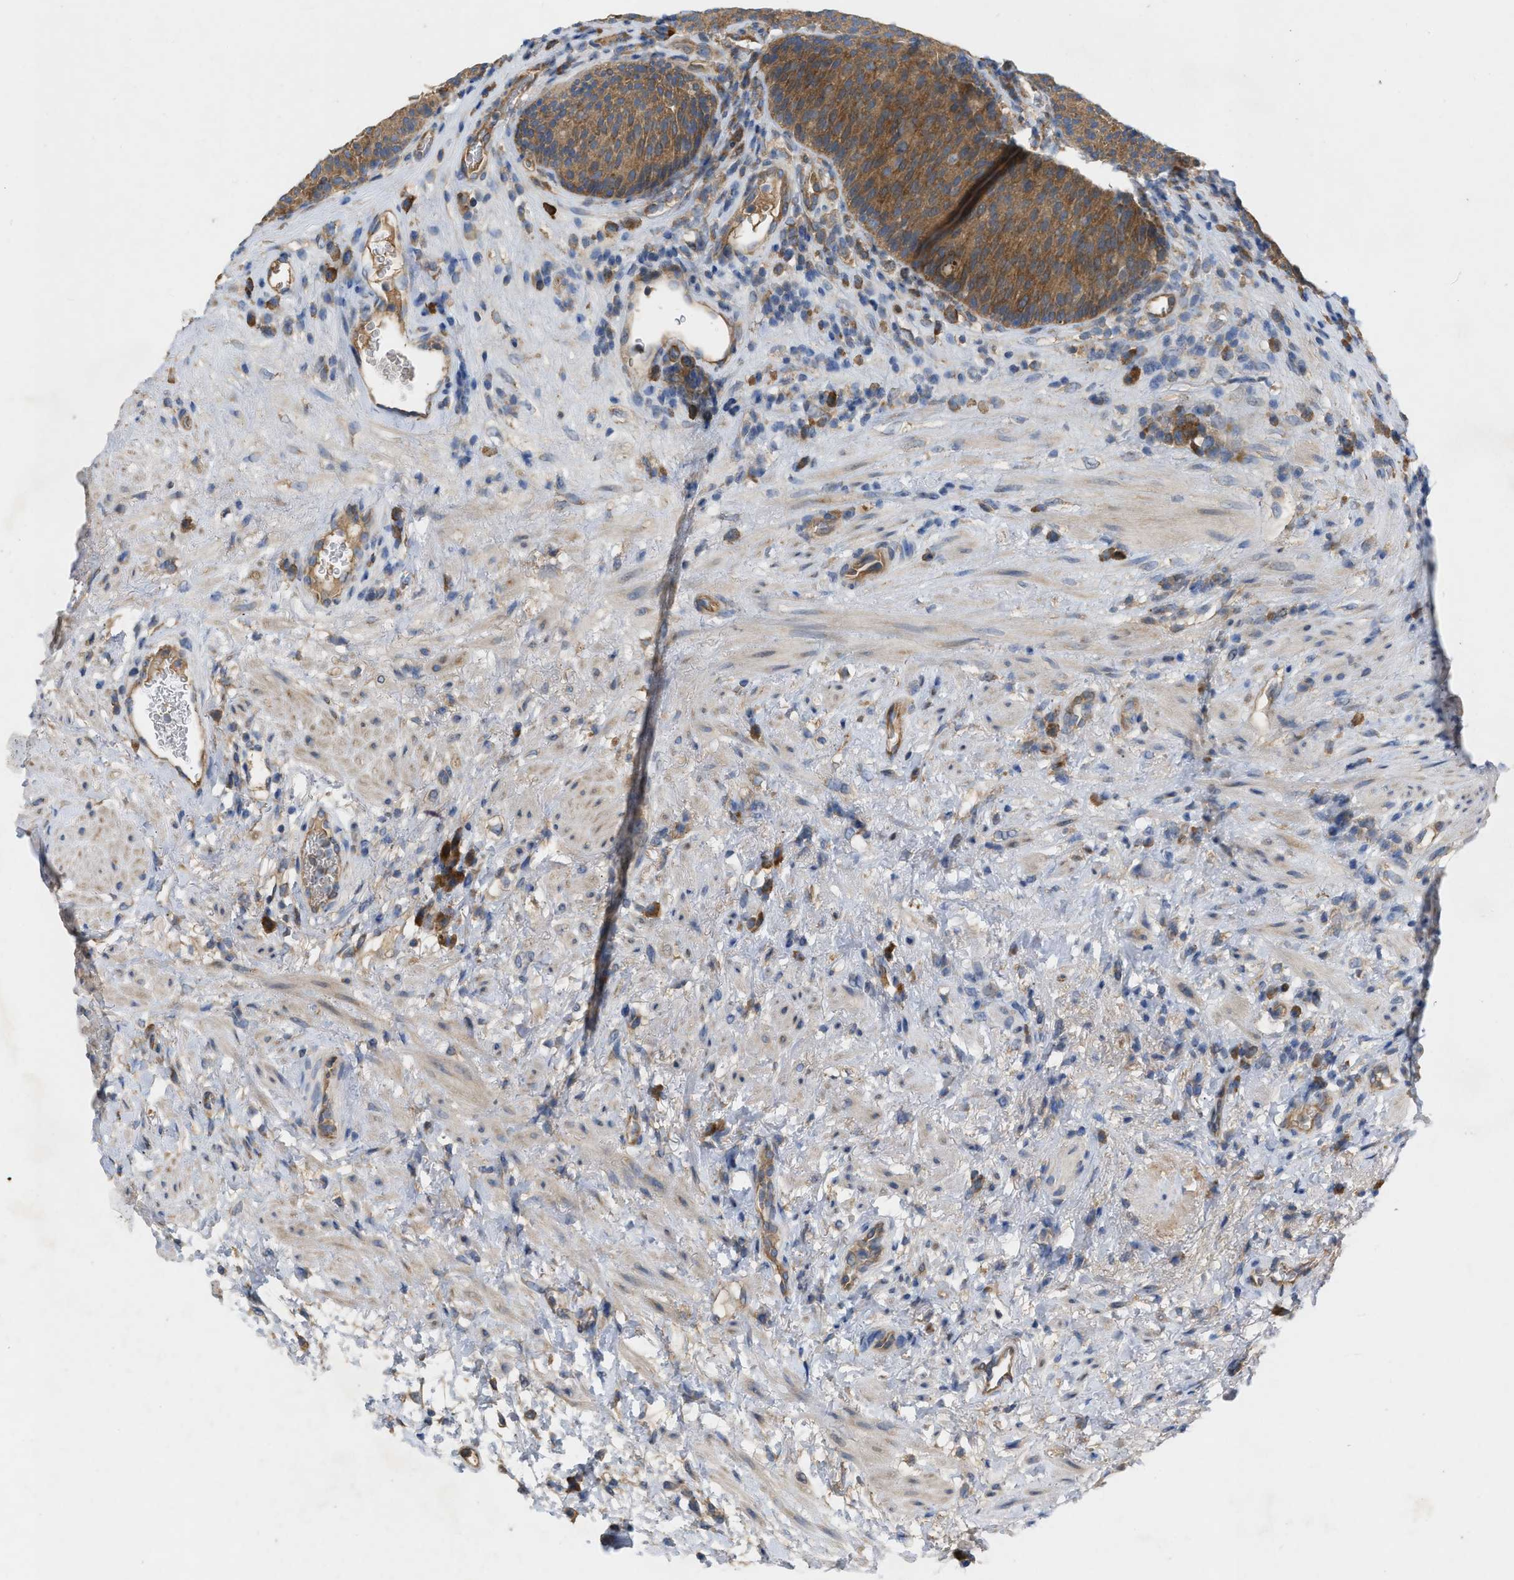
{"staining": {"intensity": "moderate", "quantity": ">75%", "location": "cytoplasmic/membranous"}, "tissue": "urothelial cancer", "cell_type": "Tumor cells", "image_type": "cancer", "snomed": [{"axis": "morphology", "description": "Urothelial carcinoma, Low grade"}, {"axis": "topography", "description": "Urinary bladder"}], "caption": "A photomicrograph of human low-grade urothelial carcinoma stained for a protein reveals moderate cytoplasmic/membranous brown staining in tumor cells. The protein is stained brown, and the nuclei are stained in blue (DAB (3,3'-diaminobenzidine) IHC with brightfield microscopy, high magnification).", "gene": "TMEM131", "patient": {"sex": "female", "age": 75}}